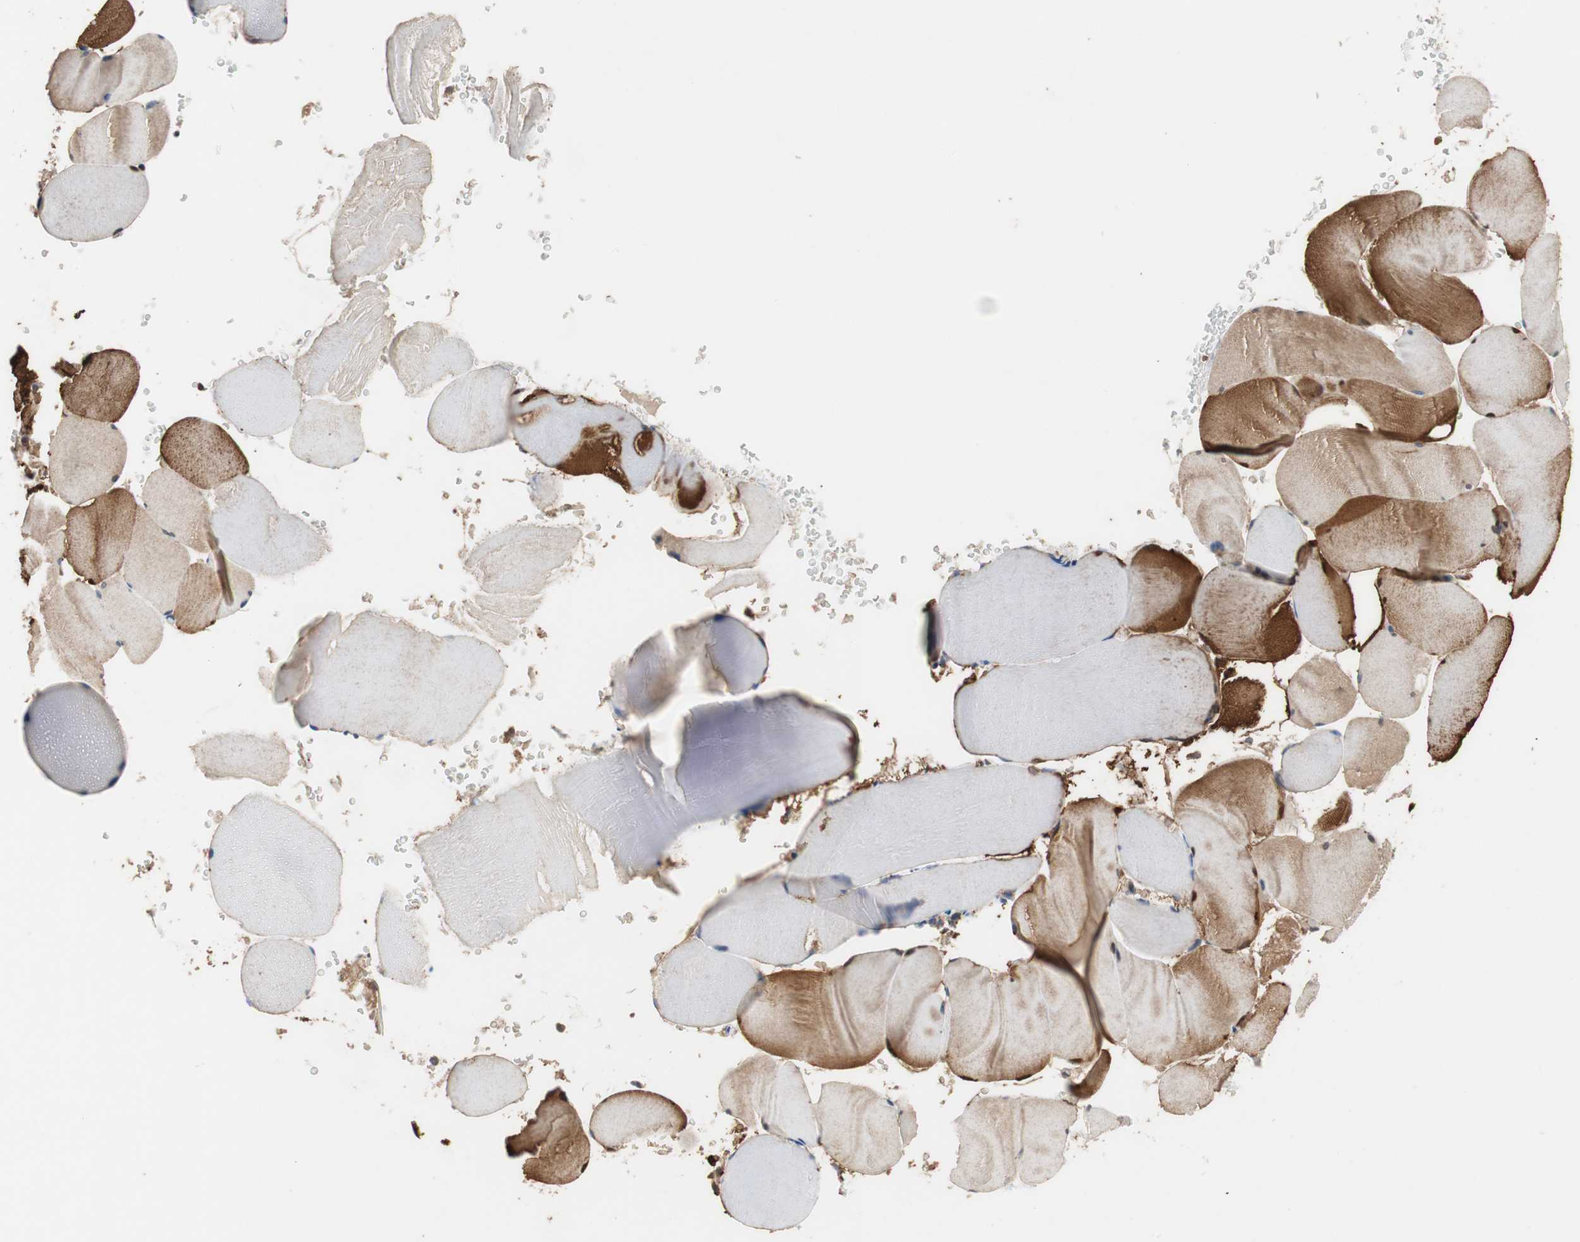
{"staining": {"intensity": "weak", "quantity": "25%-75%", "location": "cytoplasmic/membranous"}, "tissue": "skeletal muscle", "cell_type": "Myocytes", "image_type": "normal", "snomed": [{"axis": "morphology", "description": "Normal tissue, NOS"}, {"axis": "topography", "description": "Skeletal muscle"}], "caption": "A high-resolution micrograph shows immunohistochemistry (IHC) staining of normal skeletal muscle, which shows weak cytoplasmic/membranous expression in about 25%-75% of myocytes. The staining was performed using DAB, with brown indicating positive protein expression. Nuclei are stained blue with hematoxylin.", "gene": "MAP4K2", "patient": {"sex": "male", "age": 62}}